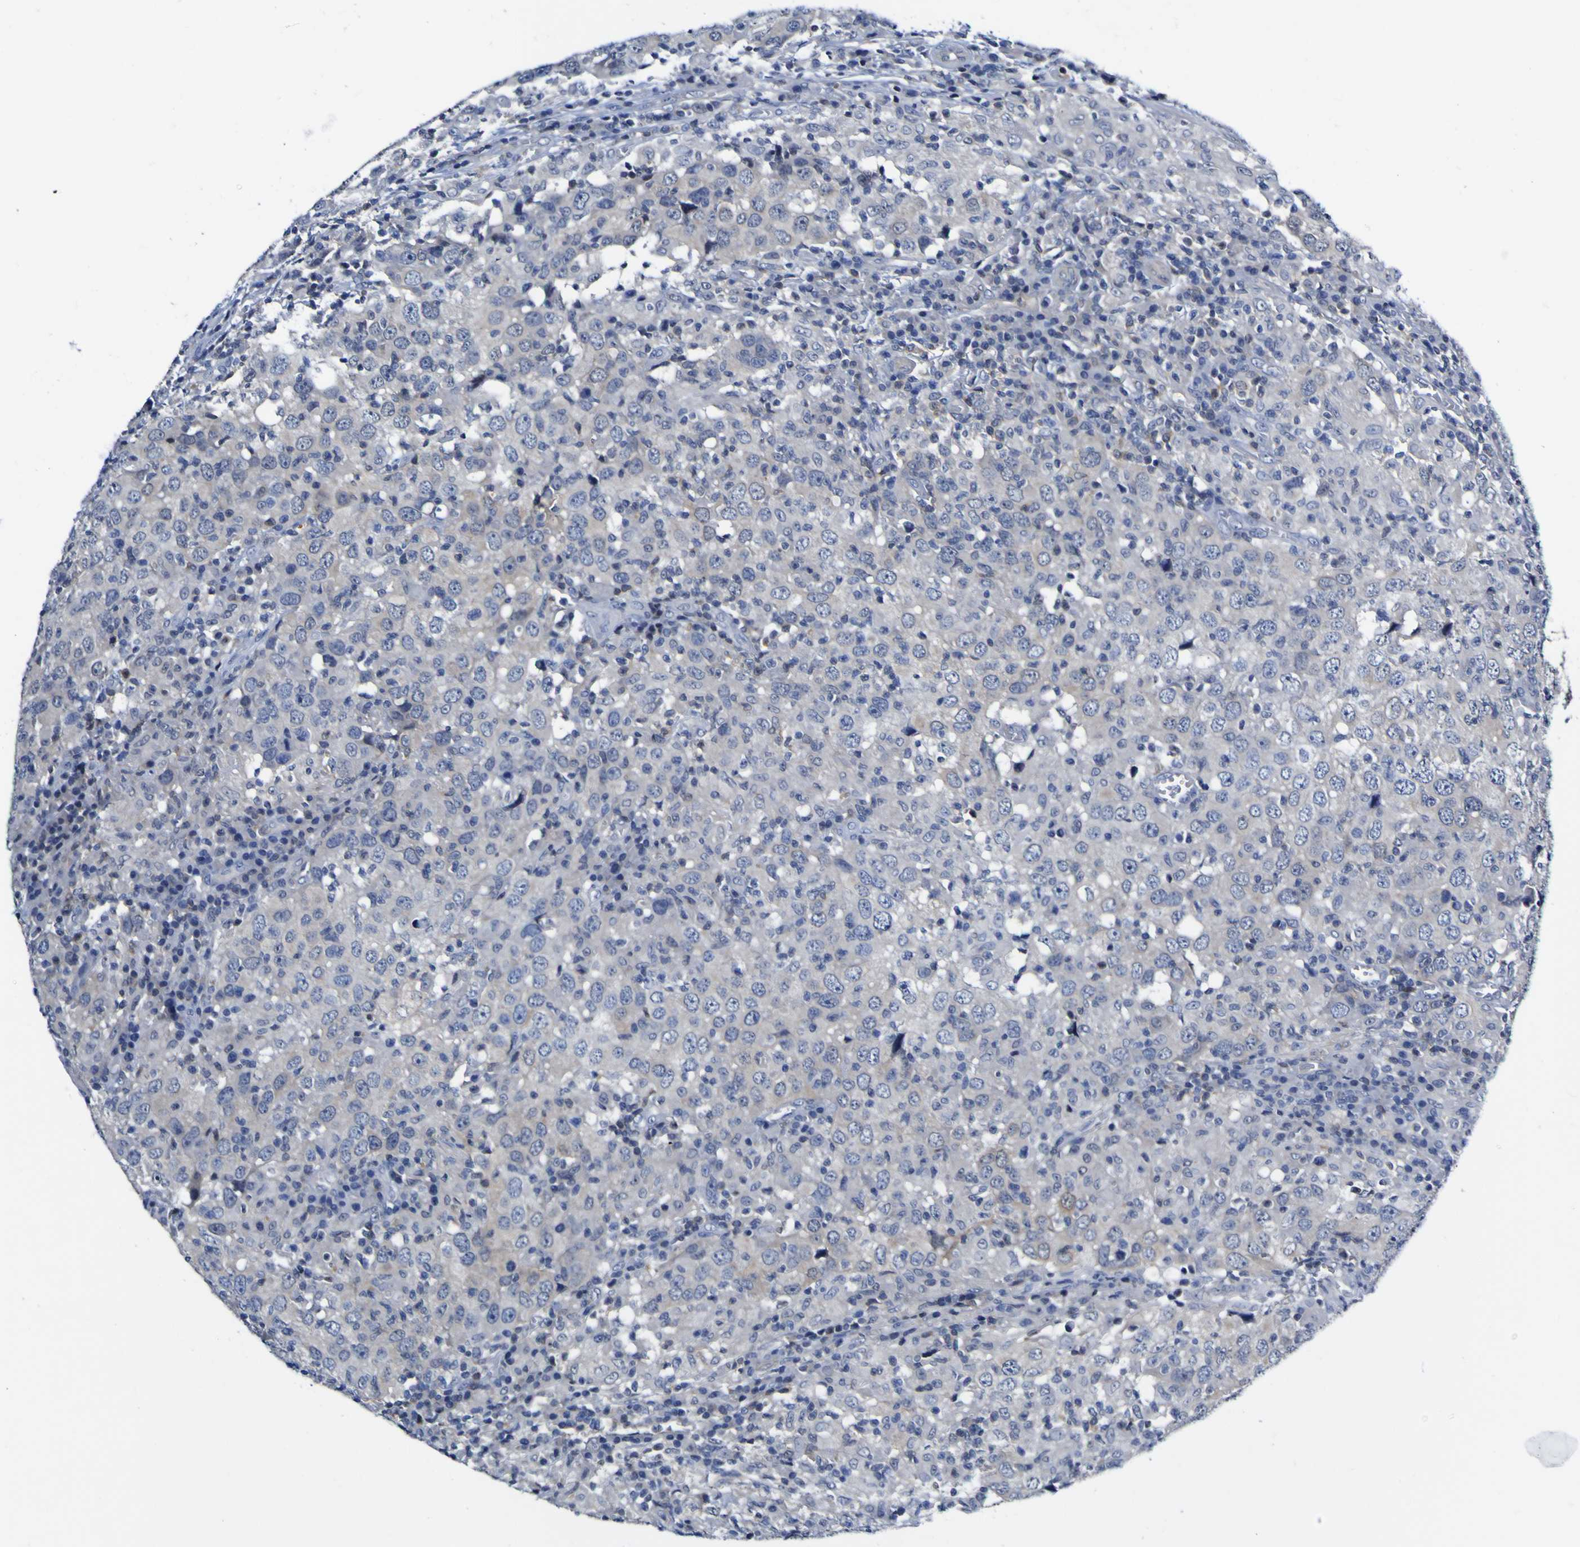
{"staining": {"intensity": "weak", "quantity": "<25%", "location": "cytoplasmic/membranous"}, "tissue": "head and neck cancer", "cell_type": "Tumor cells", "image_type": "cancer", "snomed": [{"axis": "morphology", "description": "Adenocarcinoma, NOS"}, {"axis": "topography", "description": "Salivary gland"}, {"axis": "topography", "description": "Head-Neck"}], "caption": "Tumor cells show no significant positivity in head and neck adenocarcinoma.", "gene": "CASP6", "patient": {"sex": "female", "age": 65}}